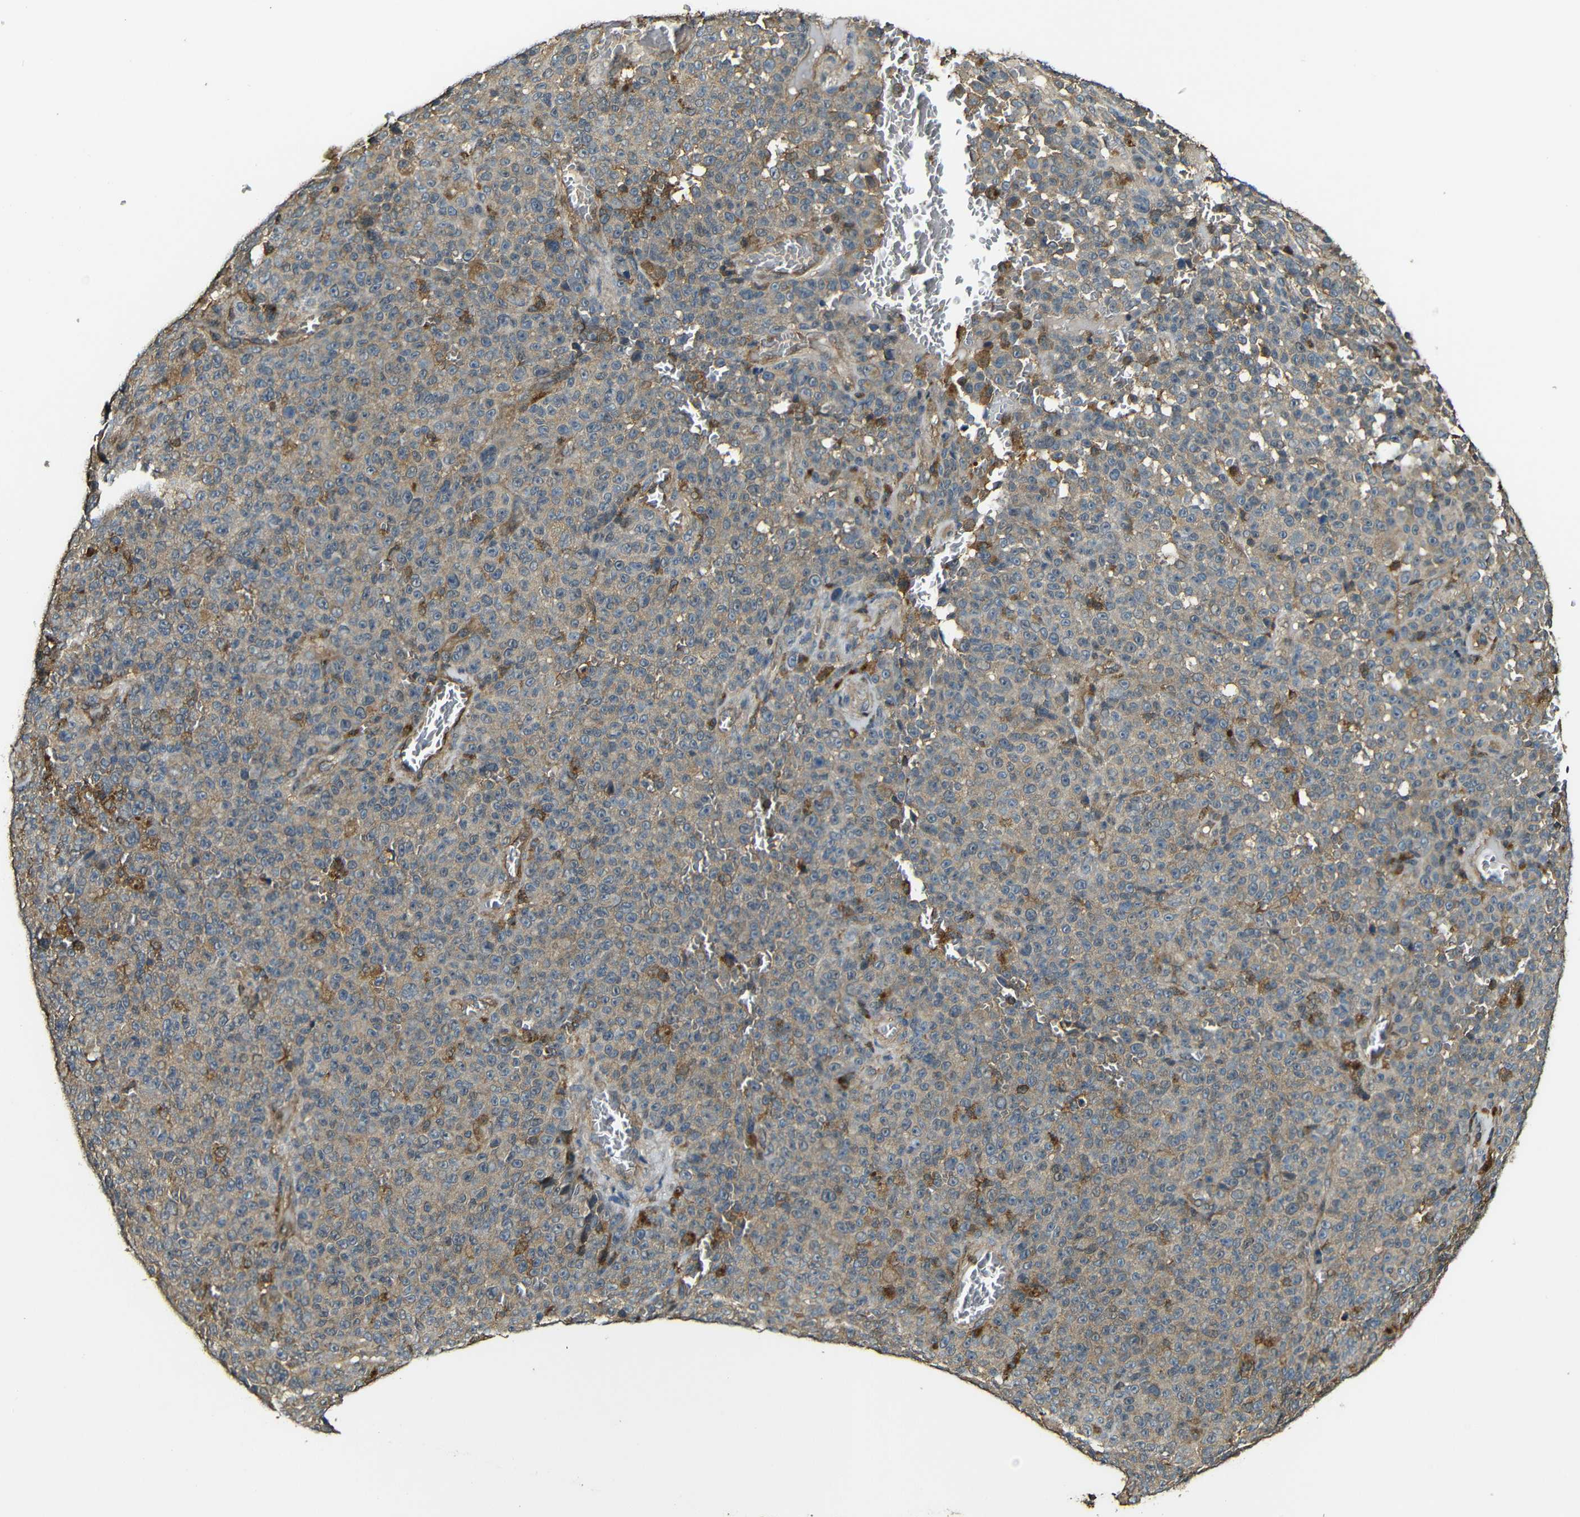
{"staining": {"intensity": "weak", "quantity": ">75%", "location": "cytoplasmic/membranous"}, "tissue": "melanoma", "cell_type": "Tumor cells", "image_type": "cancer", "snomed": [{"axis": "morphology", "description": "Malignant melanoma, NOS"}, {"axis": "topography", "description": "Skin"}], "caption": "Brown immunohistochemical staining in human malignant melanoma demonstrates weak cytoplasmic/membranous expression in about >75% of tumor cells.", "gene": "CASP8", "patient": {"sex": "female", "age": 82}}